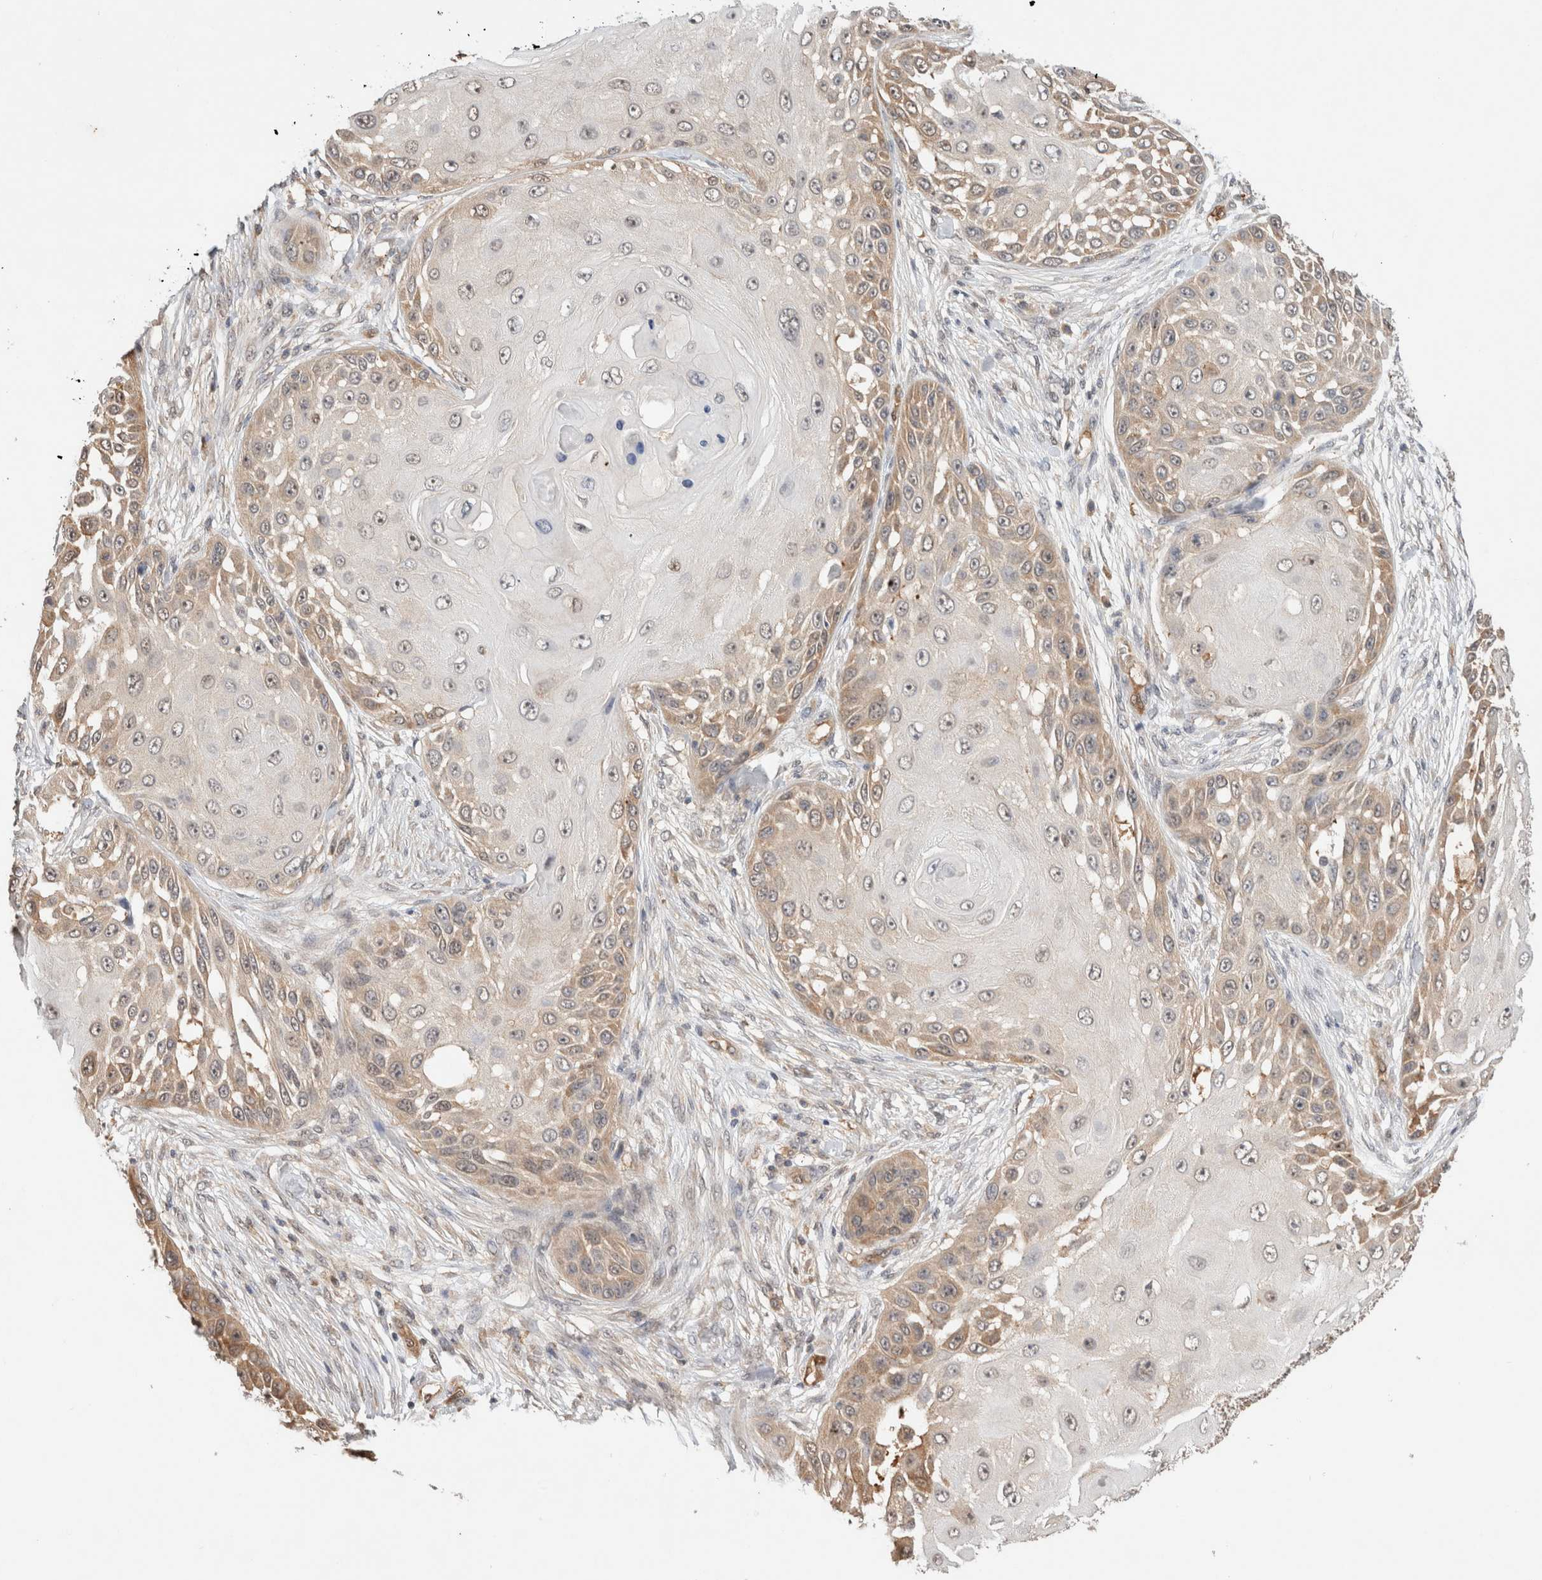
{"staining": {"intensity": "weak", "quantity": ">75%", "location": "cytoplasmic/membranous"}, "tissue": "skin cancer", "cell_type": "Tumor cells", "image_type": "cancer", "snomed": [{"axis": "morphology", "description": "Squamous cell carcinoma, NOS"}, {"axis": "topography", "description": "Skin"}], "caption": "An IHC photomicrograph of neoplastic tissue is shown. Protein staining in brown shows weak cytoplasmic/membranous positivity in skin squamous cell carcinoma within tumor cells. The staining was performed using DAB (3,3'-diaminobenzidine), with brown indicating positive protein expression. Nuclei are stained blue with hematoxylin.", "gene": "CA13", "patient": {"sex": "female", "age": 44}}